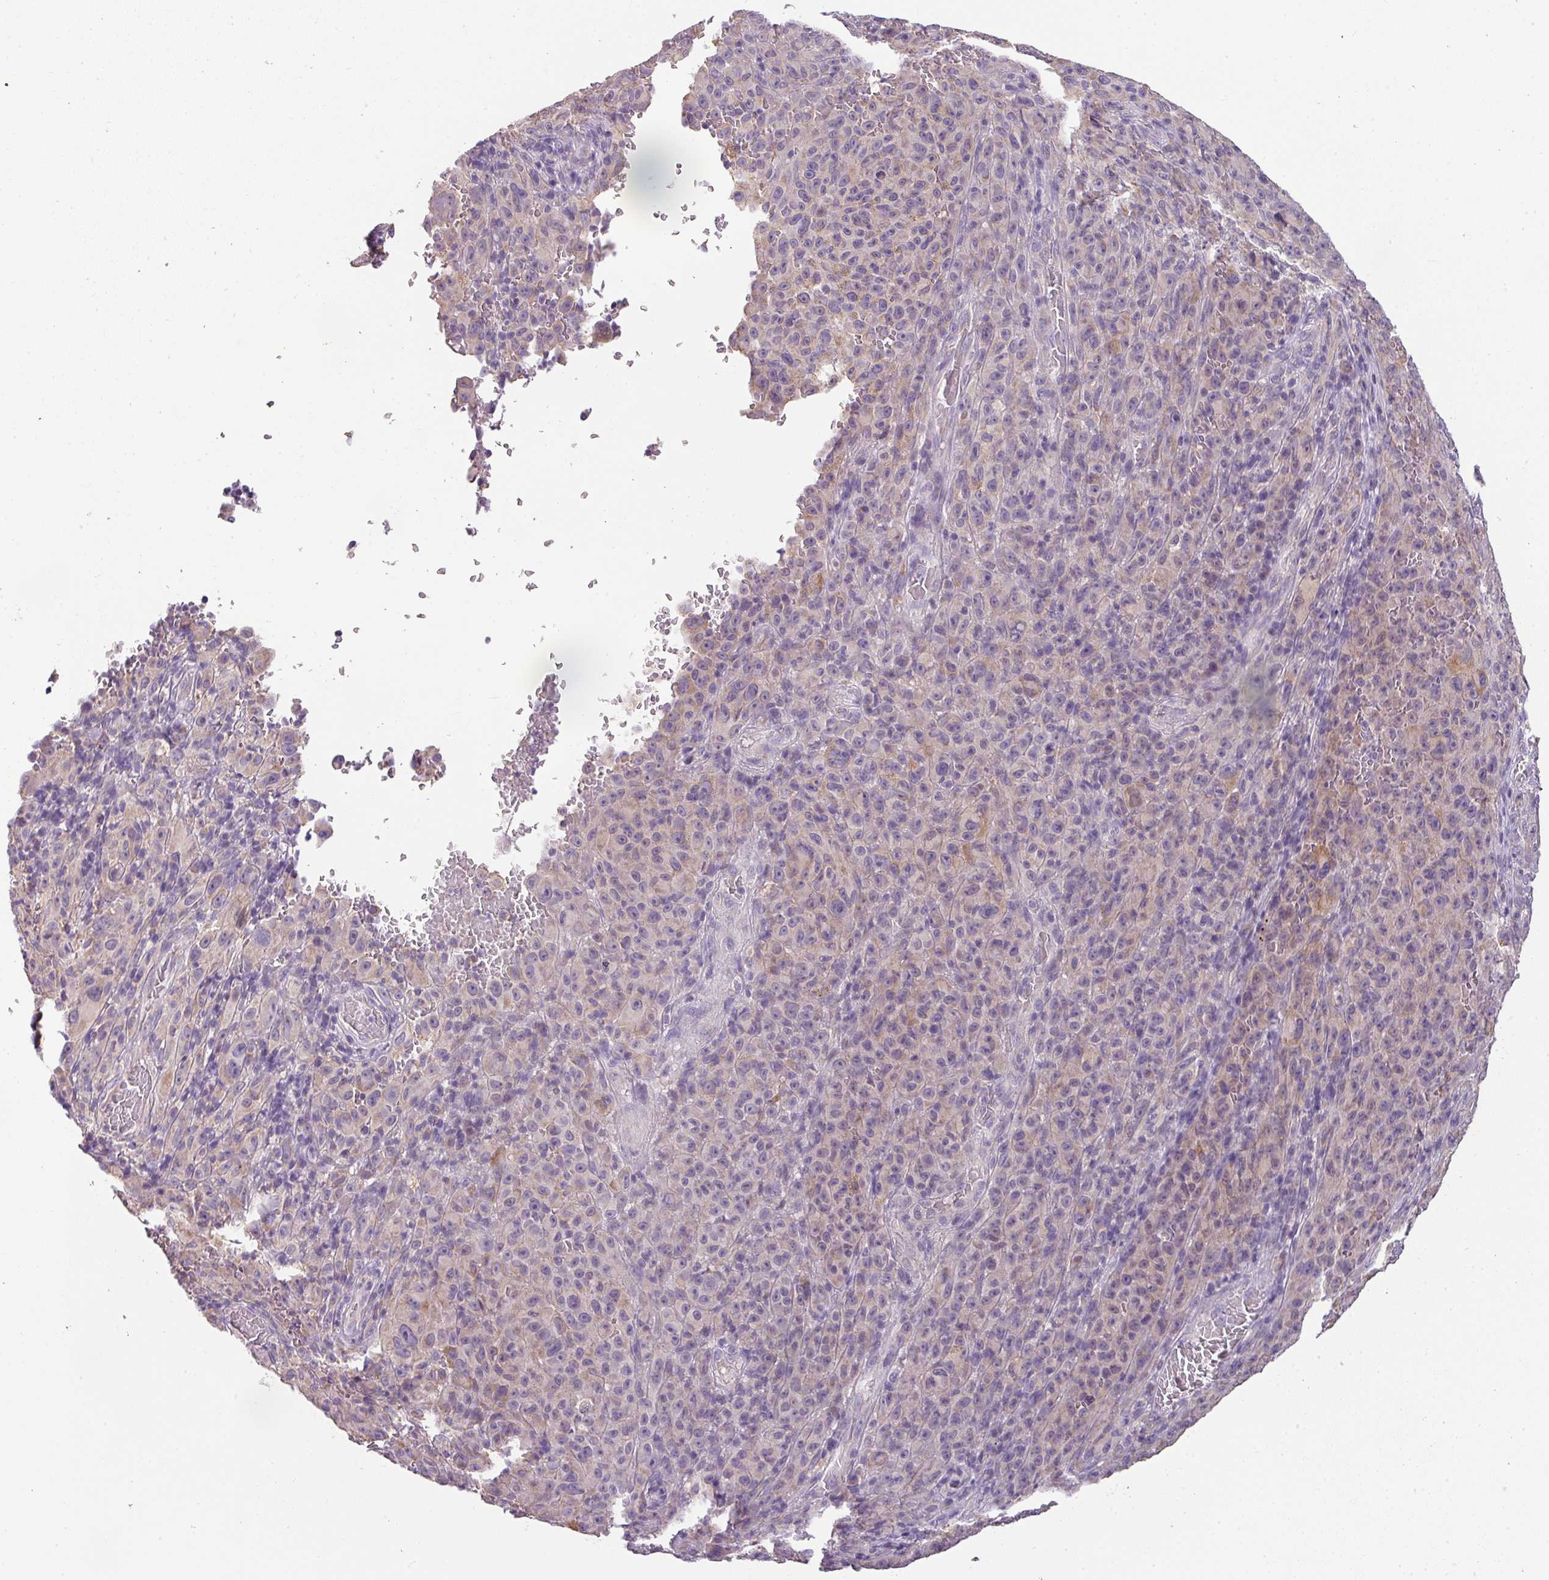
{"staining": {"intensity": "weak", "quantity": "<25%", "location": "cytoplasmic/membranous"}, "tissue": "melanoma", "cell_type": "Tumor cells", "image_type": "cancer", "snomed": [{"axis": "morphology", "description": "Malignant melanoma, NOS"}, {"axis": "topography", "description": "Skin"}], "caption": "High magnification brightfield microscopy of melanoma stained with DAB (3,3'-diaminobenzidine) (brown) and counterstained with hematoxylin (blue): tumor cells show no significant staining.", "gene": "PALS2", "patient": {"sex": "female", "age": 82}}